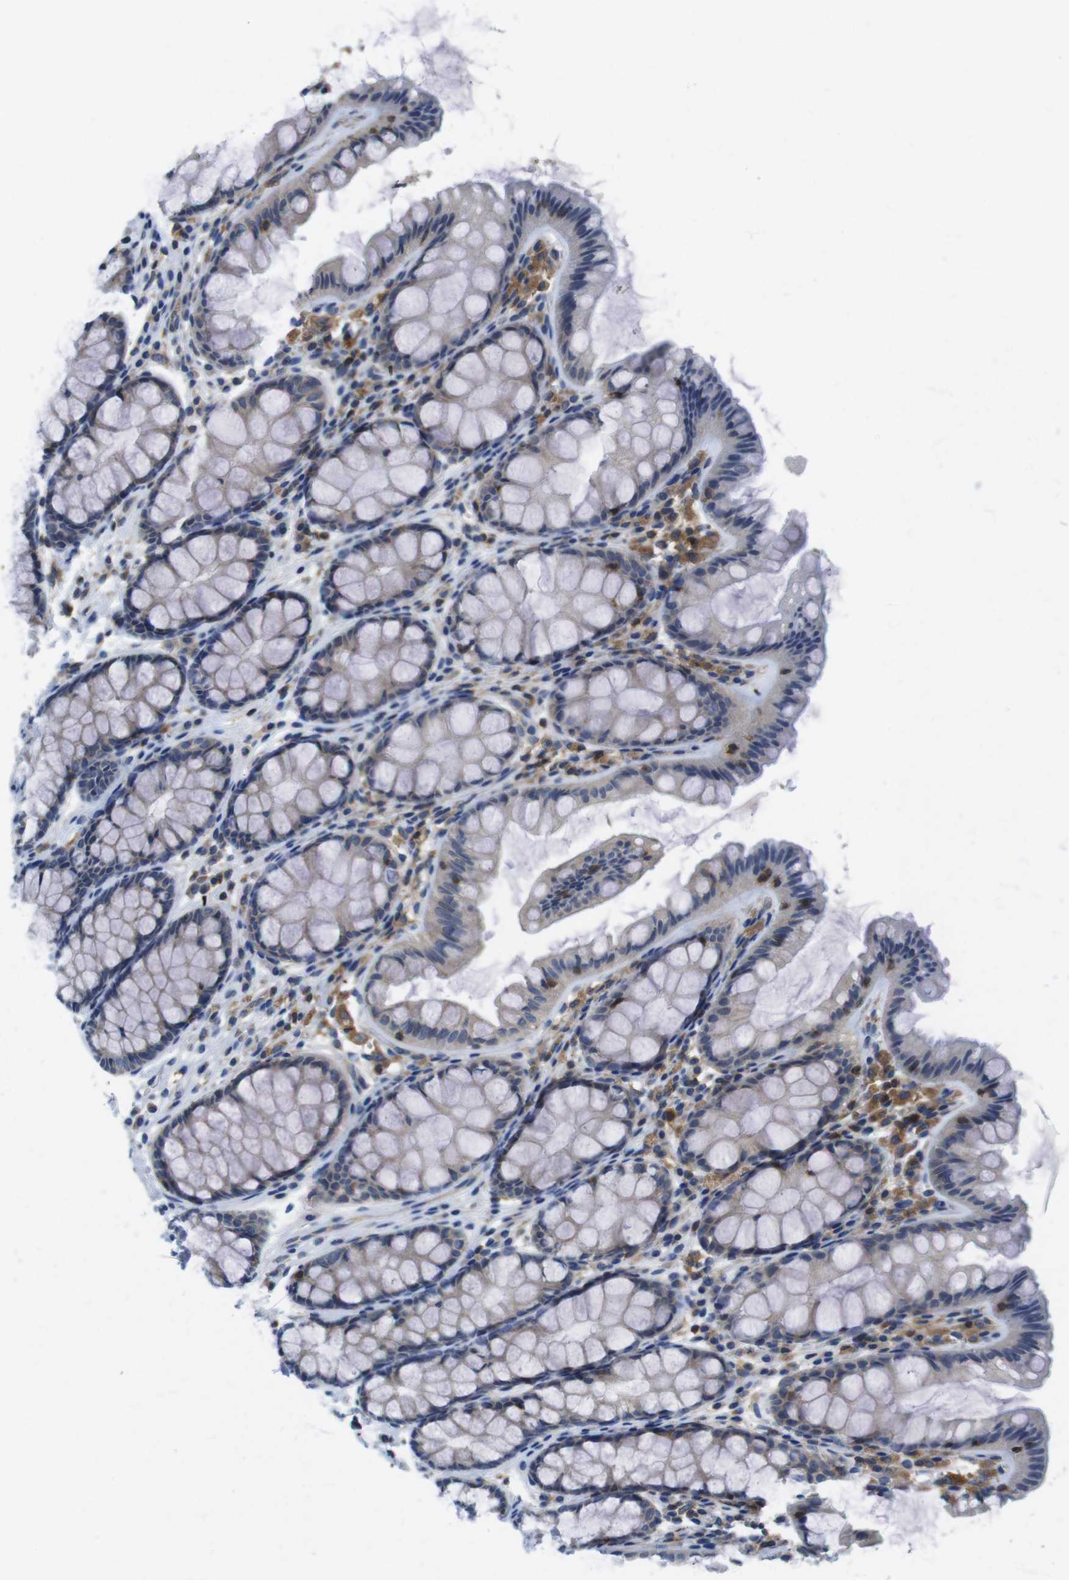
{"staining": {"intensity": "negative", "quantity": "none", "location": "none"}, "tissue": "colon", "cell_type": "Endothelial cells", "image_type": "normal", "snomed": [{"axis": "morphology", "description": "Normal tissue, NOS"}, {"axis": "topography", "description": "Colon"}], "caption": "This is an immunohistochemistry histopathology image of benign colon. There is no staining in endothelial cells.", "gene": "PIK3CD", "patient": {"sex": "female", "age": 55}}